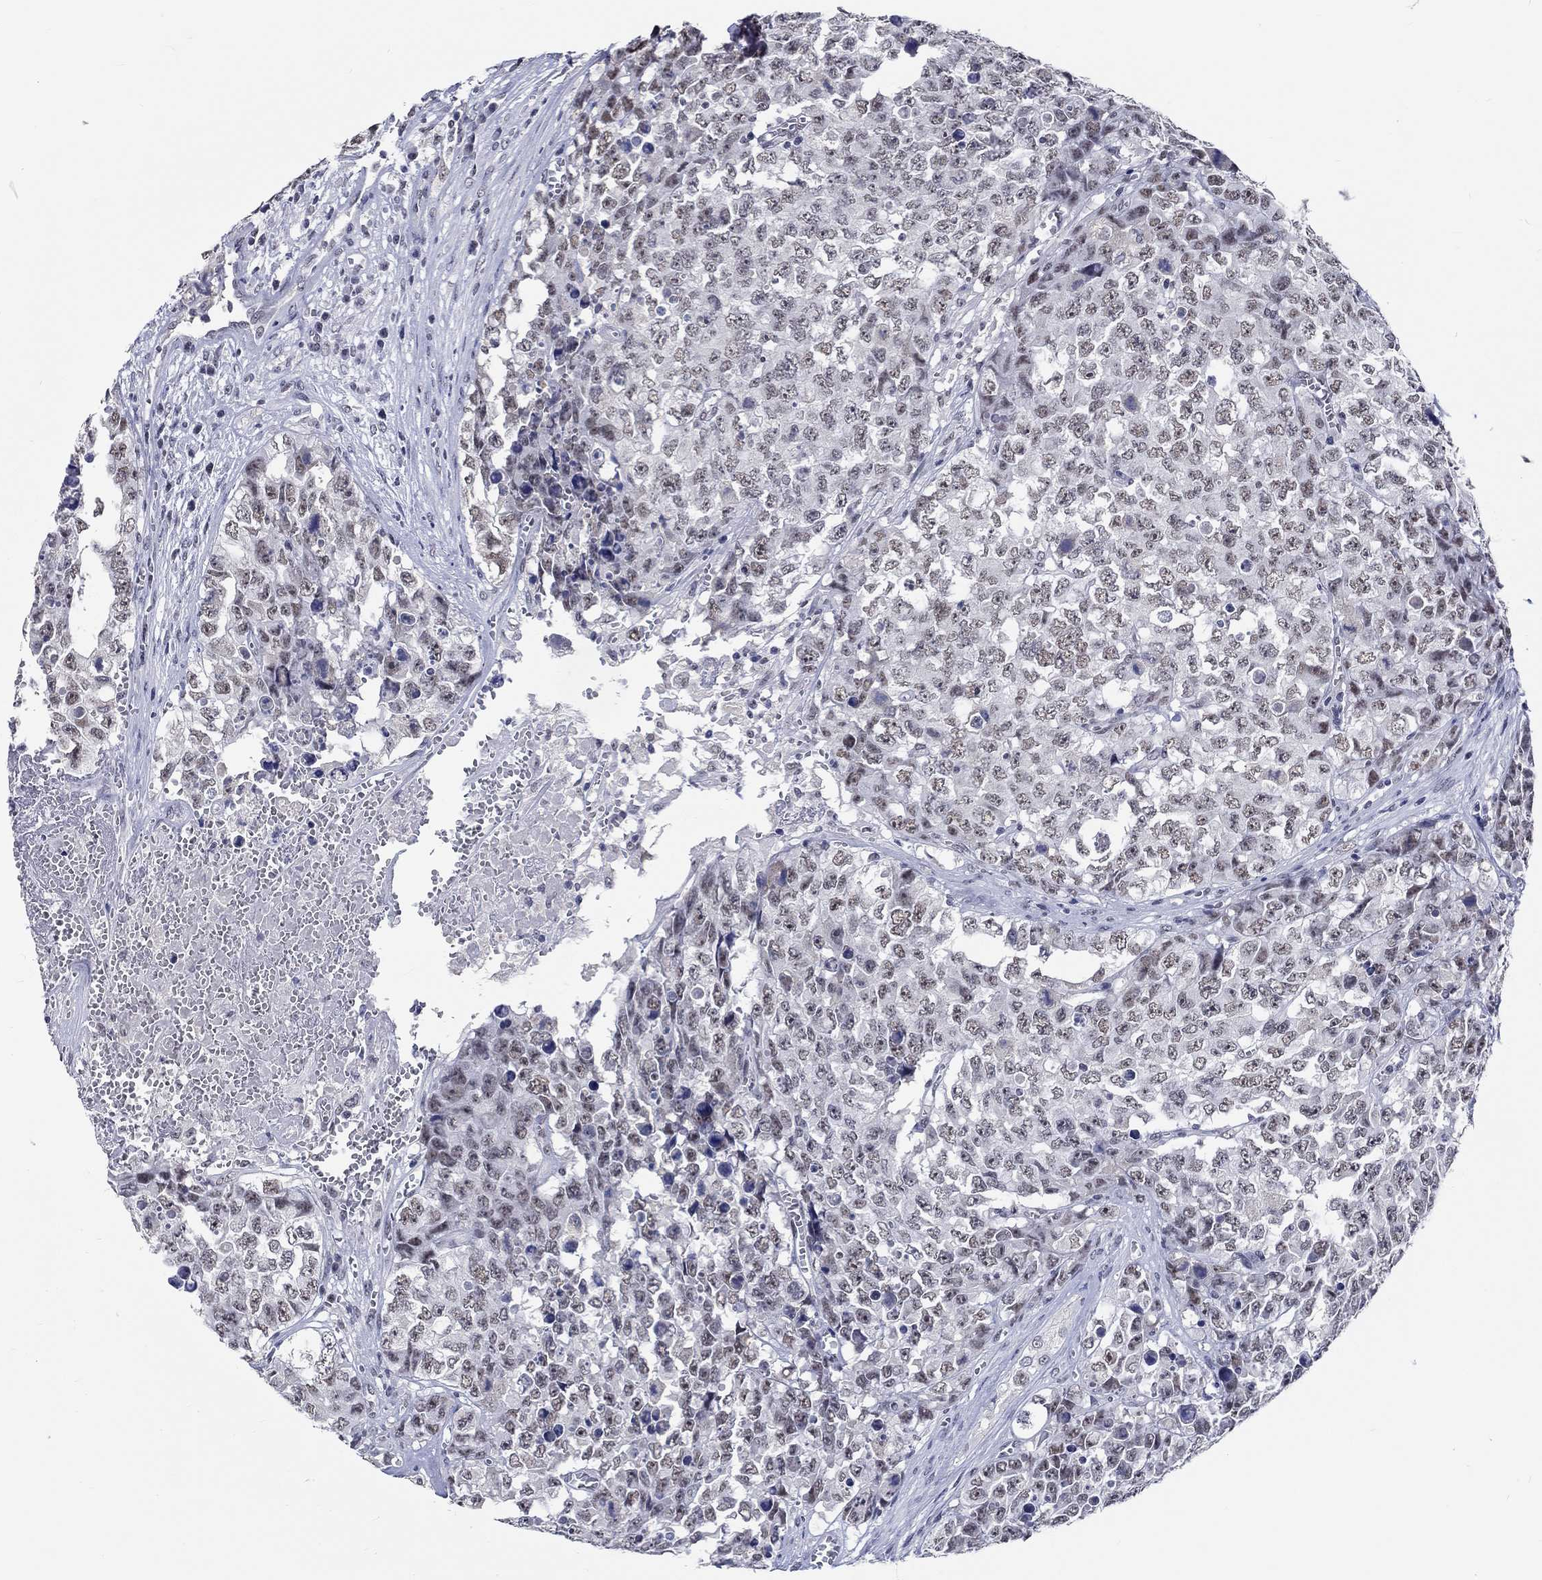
{"staining": {"intensity": "negative", "quantity": "none", "location": "none"}, "tissue": "testis cancer", "cell_type": "Tumor cells", "image_type": "cancer", "snomed": [{"axis": "morphology", "description": "Carcinoma, Embryonal, NOS"}, {"axis": "topography", "description": "Testis"}], "caption": "Immunohistochemistry (IHC) of testis embryonal carcinoma reveals no staining in tumor cells.", "gene": "GRIN1", "patient": {"sex": "male", "age": 23}}